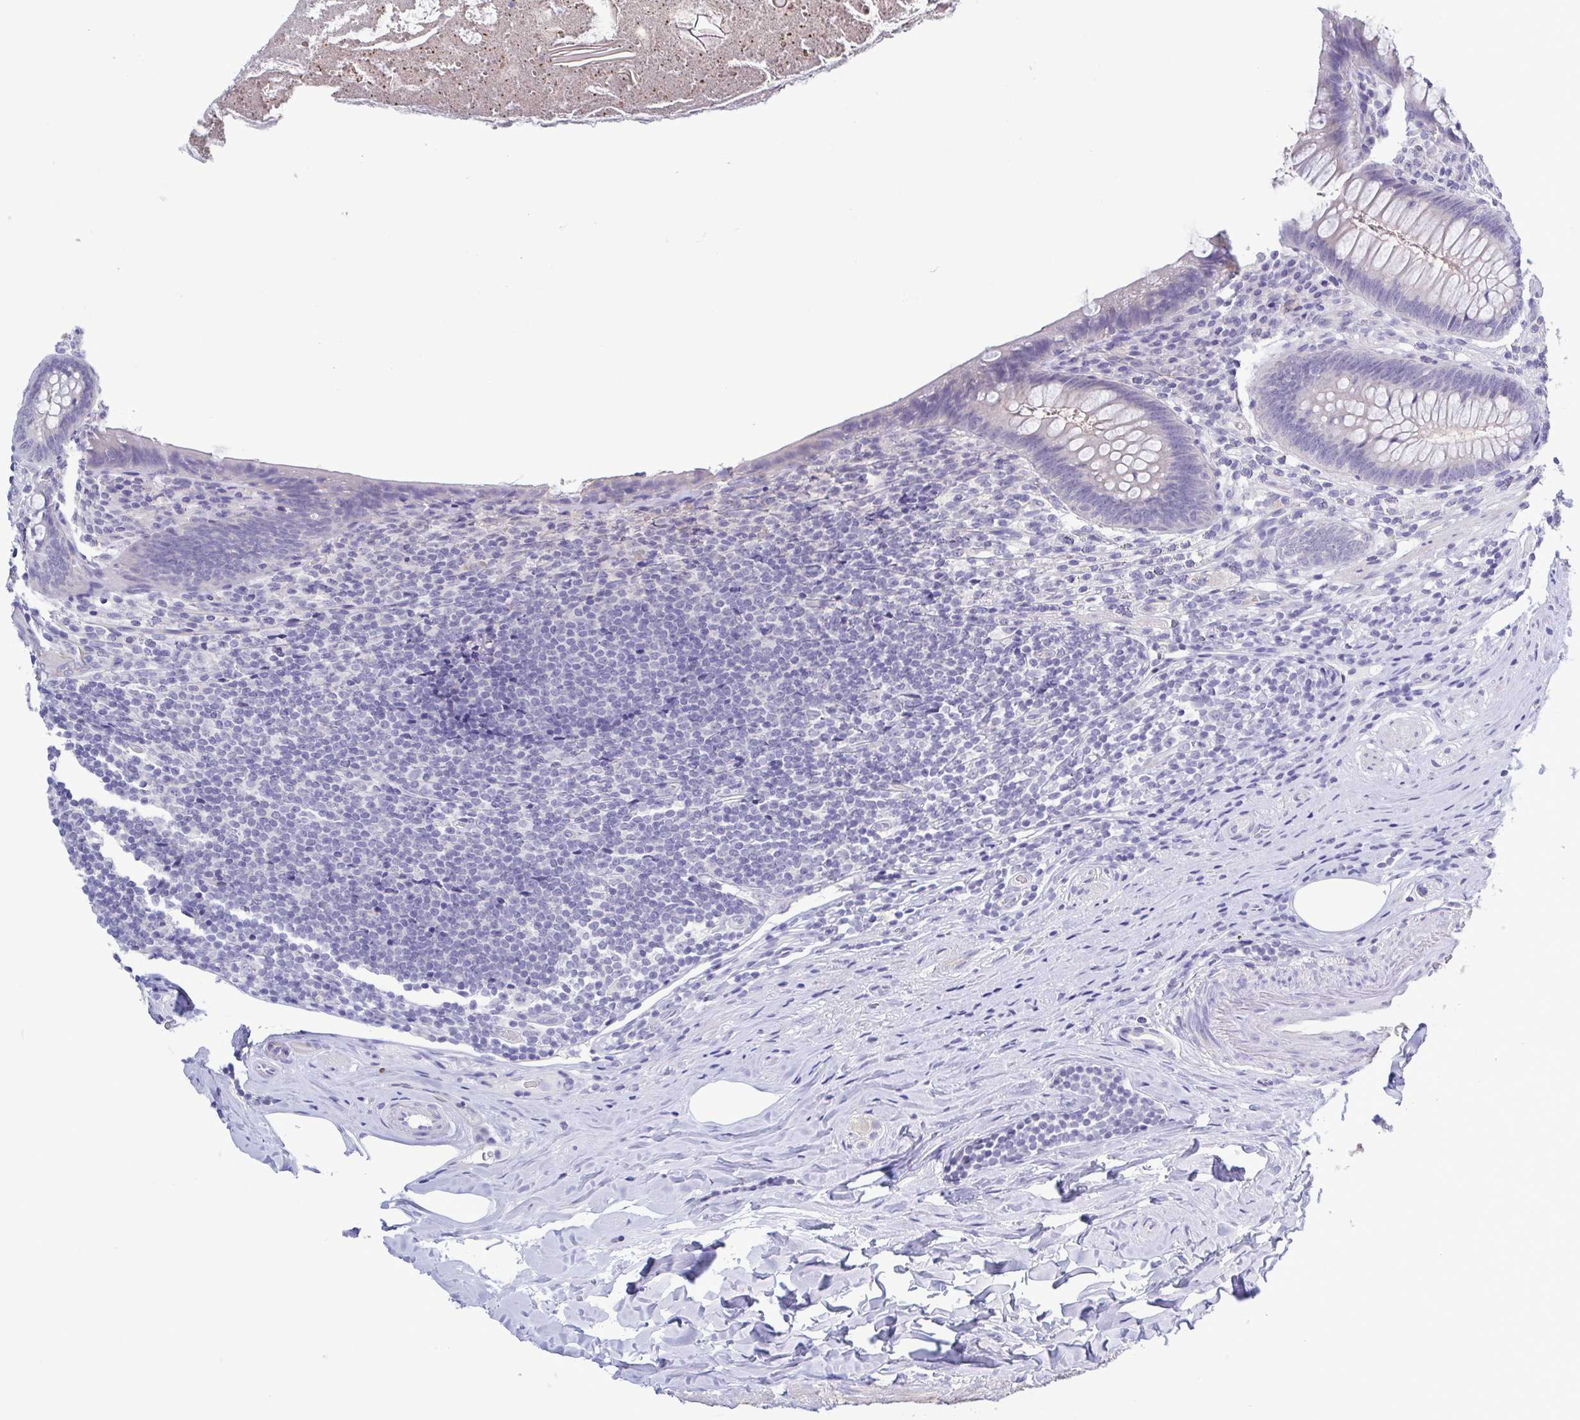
{"staining": {"intensity": "negative", "quantity": "none", "location": "none"}, "tissue": "appendix", "cell_type": "Glandular cells", "image_type": "normal", "snomed": [{"axis": "morphology", "description": "Normal tissue, NOS"}, {"axis": "topography", "description": "Appendix"}], "caption": "This is a histopathology image of immunohistochemistry staining of normal appendix, which shows no staining in glandular cells. Nuclei are stained in blue.", "gene": "TEX12", "patient": {"sex": "male", "age": 47}}